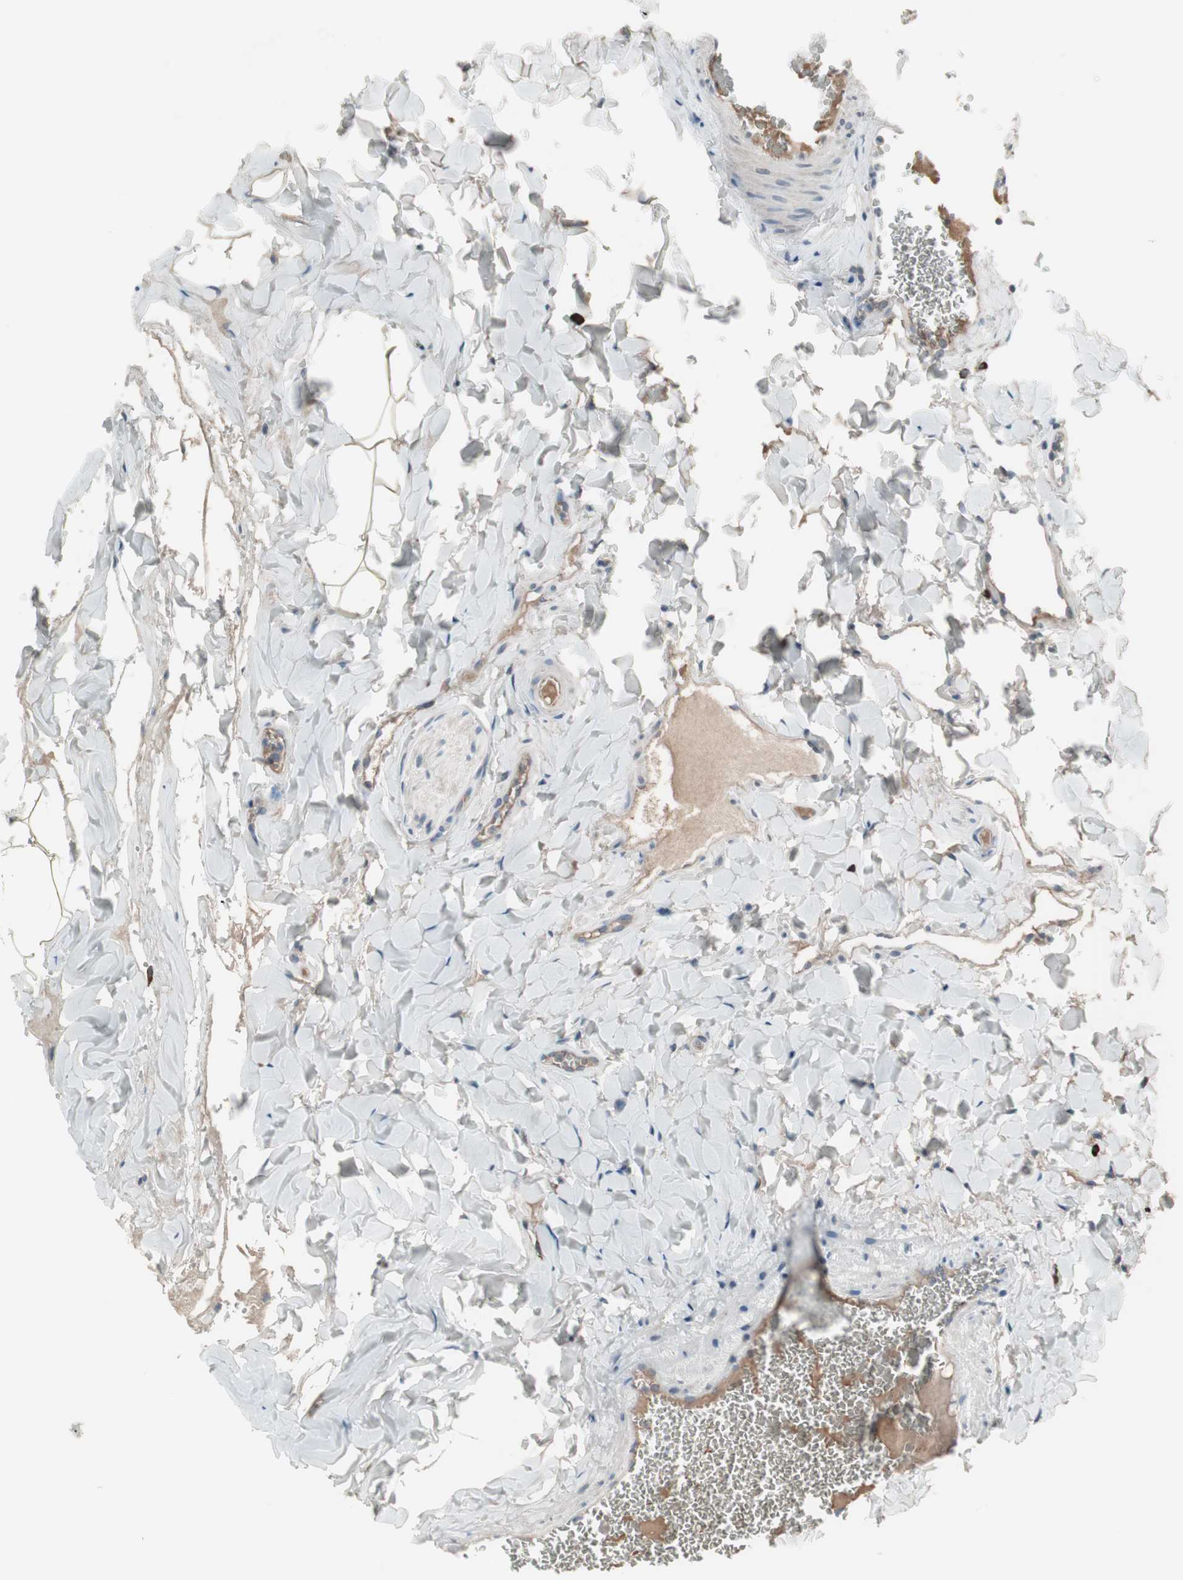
{"staining": {"intensity": "weak", "quantity": ">75%", "location": "cytoplasmic/membranous"}, "tissue": "gallbladder", "cell_type": "Glandular cells", "image_type": "normal", "snomed": [{"axis": "morphology", "description": "Normal tissue, NOS"}, {"axis": "topography", "description": "Gallbladder"}], "caption": "Protein expression analysis of unremarkable gallbladder shows weak cytoplasmic/membranous positivity in about >75% of glandular cells.", "gene": "ZSCAN32", "patient": {"sex": "female", "age": 24}}